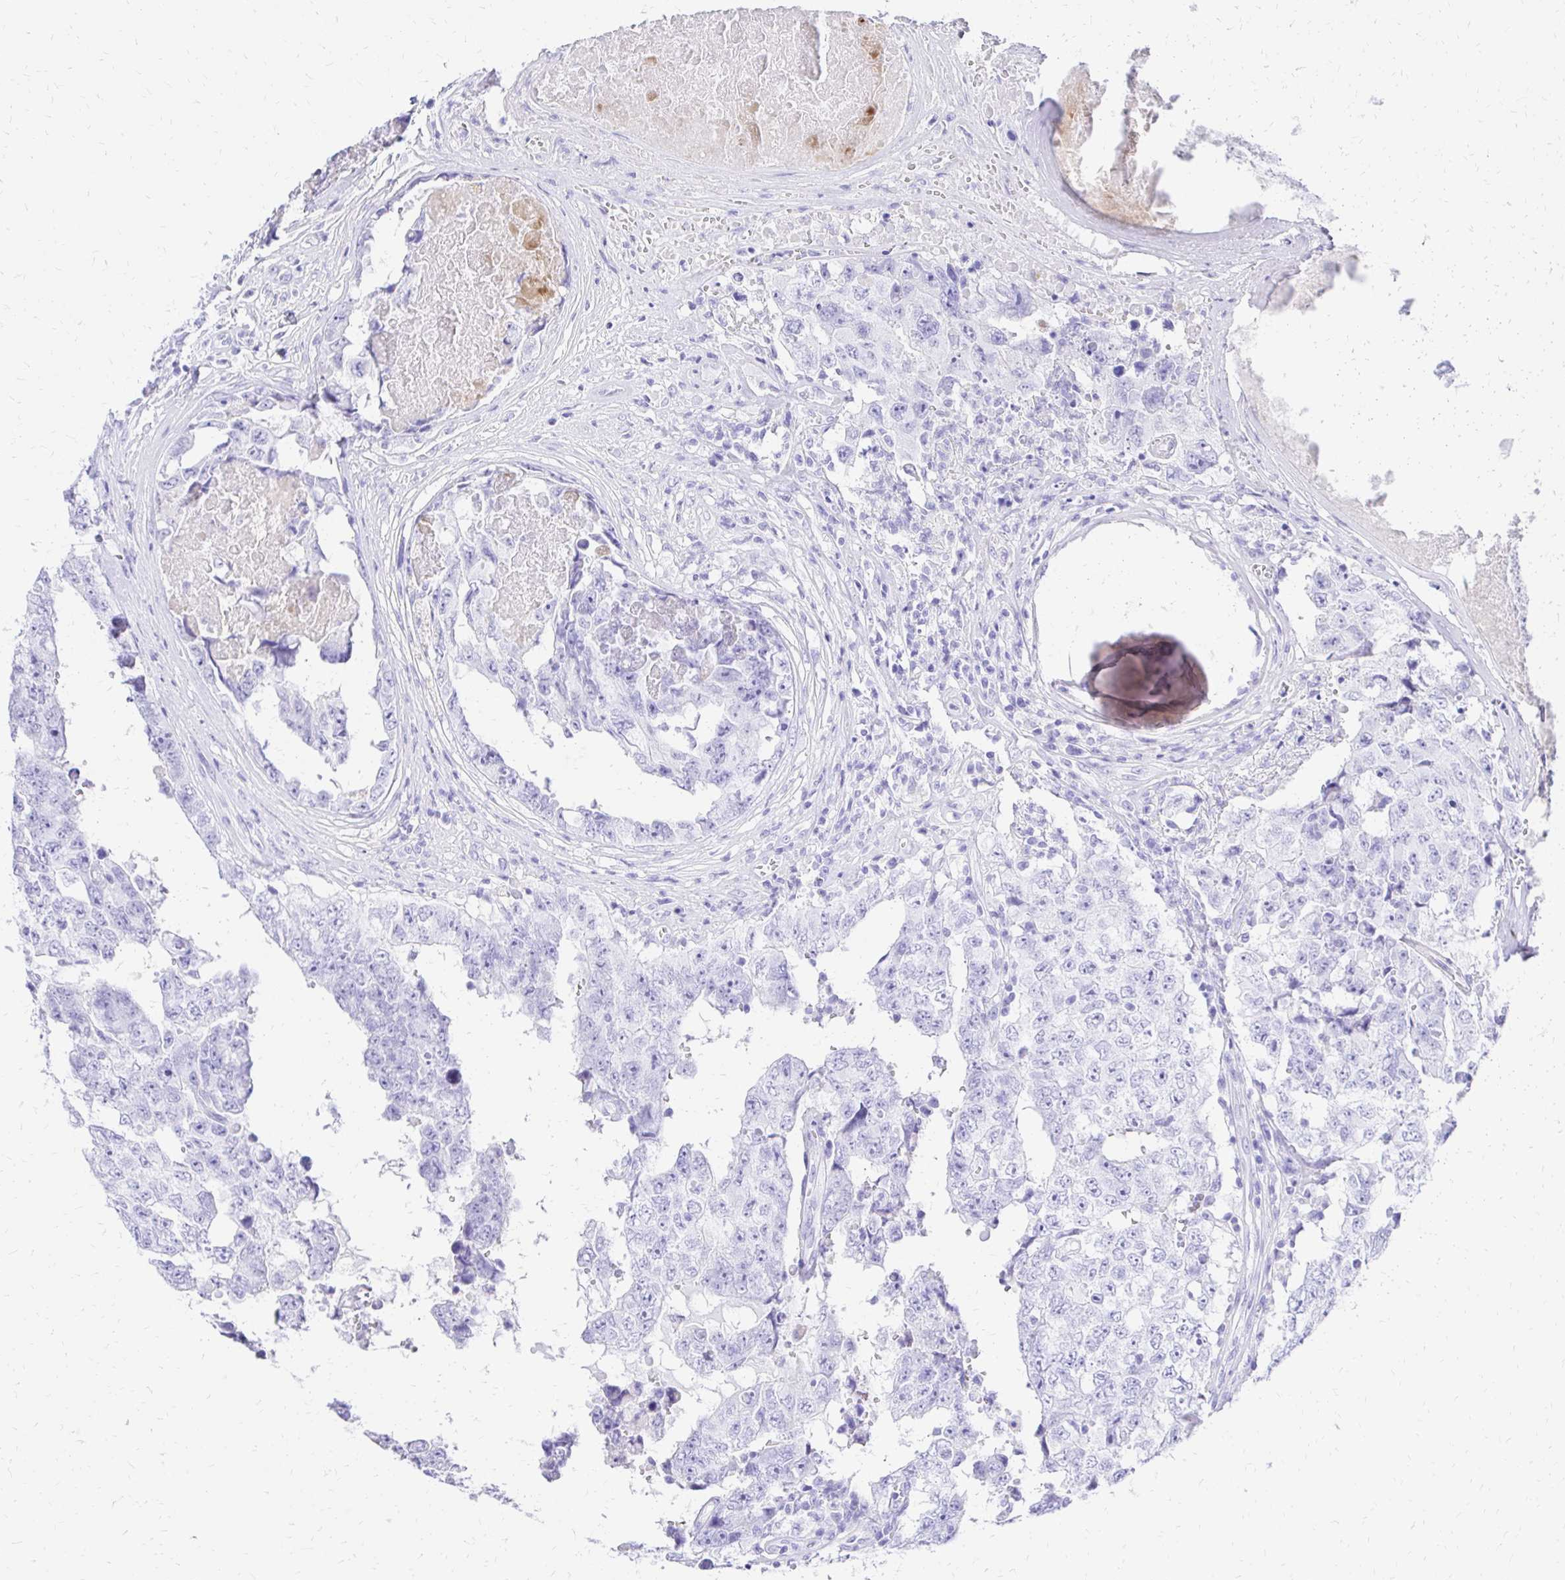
{"staining": {"intensity": "negative", "quantity": "none", "location": "none"}, "tissue": "testis cancer", "cell_type": "Tumor cells", "image_type": "cancer", "snomed": [{"axis": "morphology", "description": "Normal tissue, NOS"}, {"axis": "morphology", "description": "Carcinoma, Embryonal, NOS"}, {"axis": "topography", "description": "Testis"}, {"axis": "topography", "description": "Epididymis"}], "caption": "Testis embryonal carcinoma stained for a protein using immunohistochemistry (IHC) displays no staining tumor cells.", "gene": "S100G", "patient": {"sex": "male", "age": 25}}